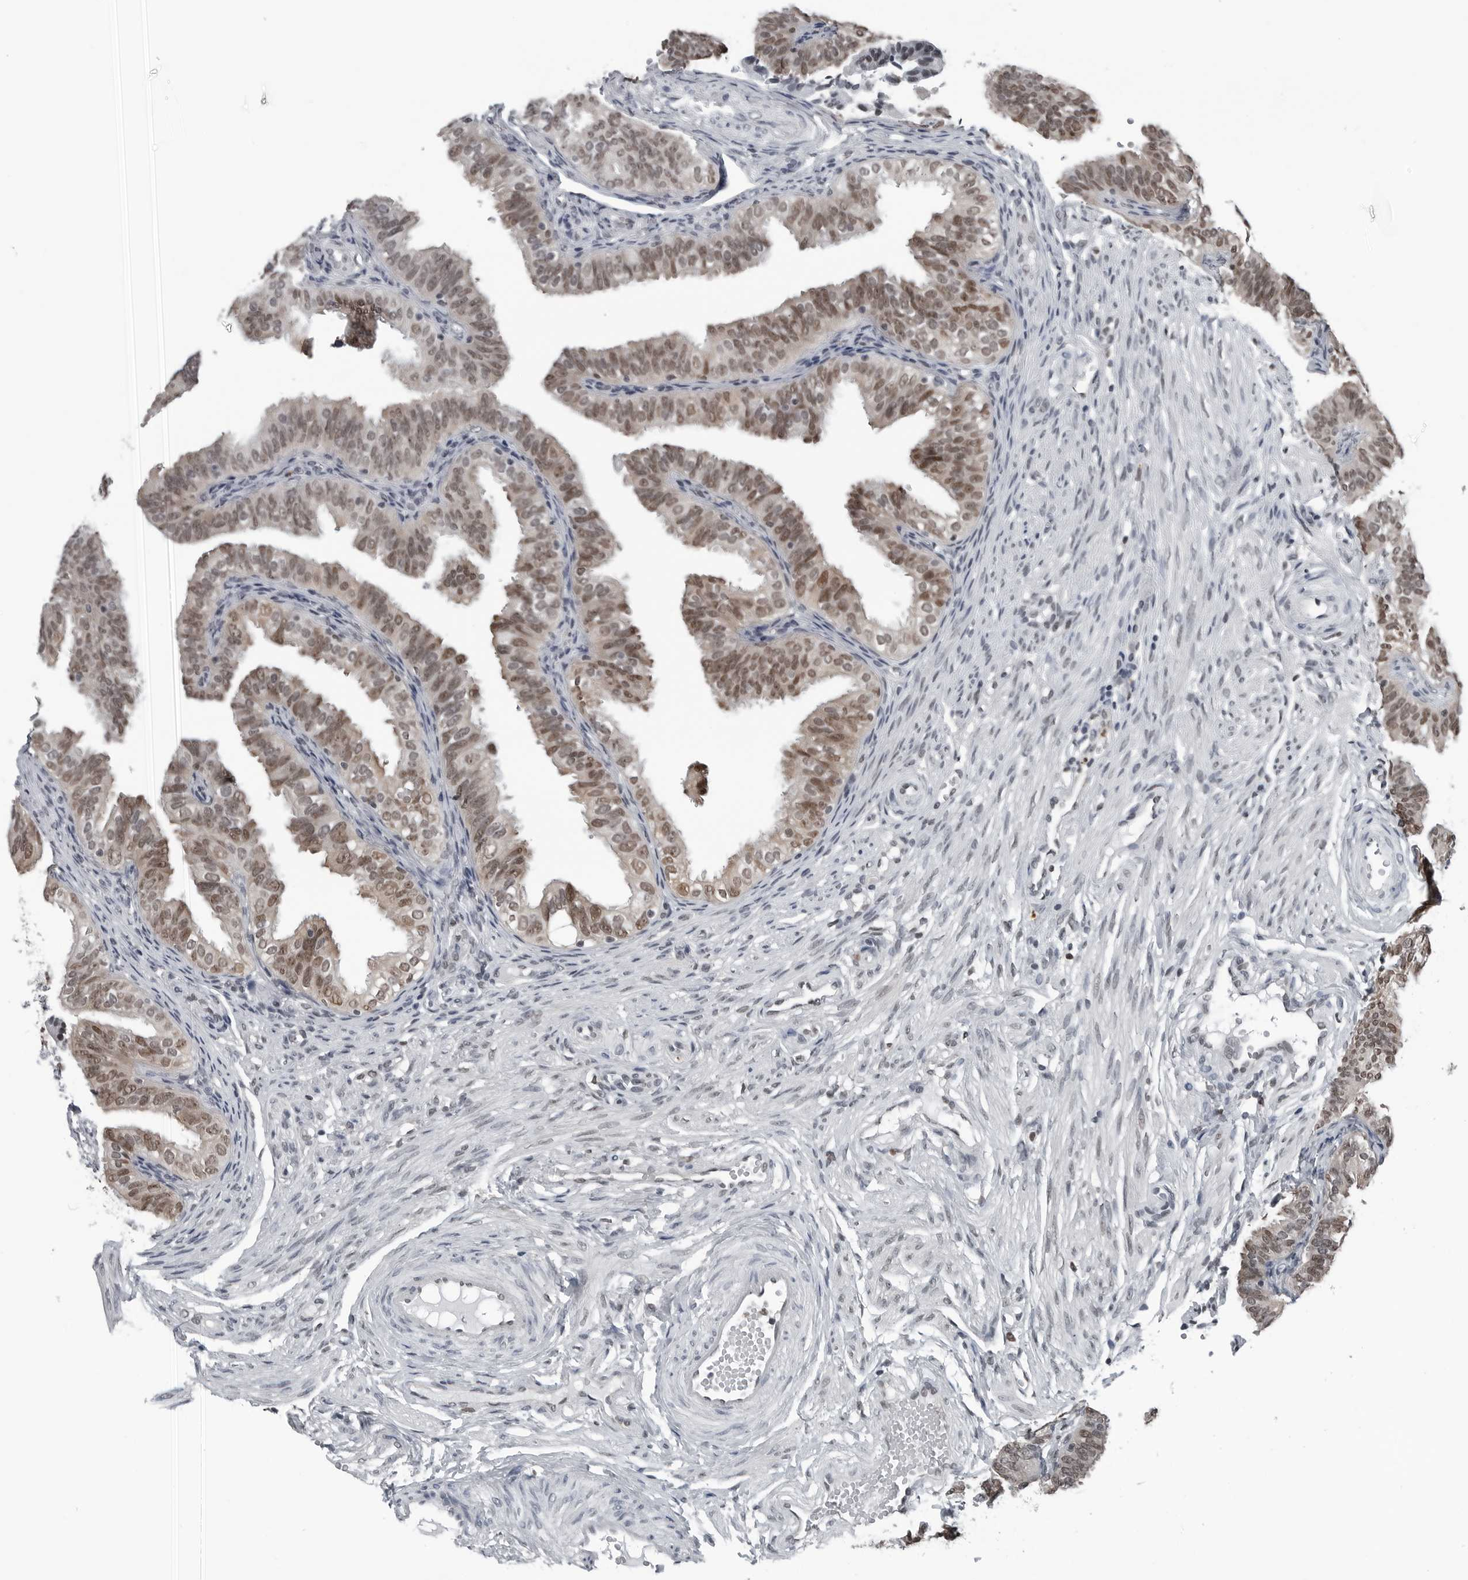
{"staining": {"intensity": "moderate", "quantity": "25%-75%", "location": "nuclear"}, "tissue": "fallopian tube", "cell_type": "Glandular cells", "image_type": "normal", "snomed": [{"axis": "morphology", "description": "Normal tissue, NOS"}, {"axis": "topography", "description": "Fallopian tube"}], "caption": "Immunohistochemical staining of benign fallopian tube shows moderate nuclear protein expression in about 25%-75% of glandular cells.", "gene": "AKR1A1", "patient": {"sex": "female", "age": 35}}